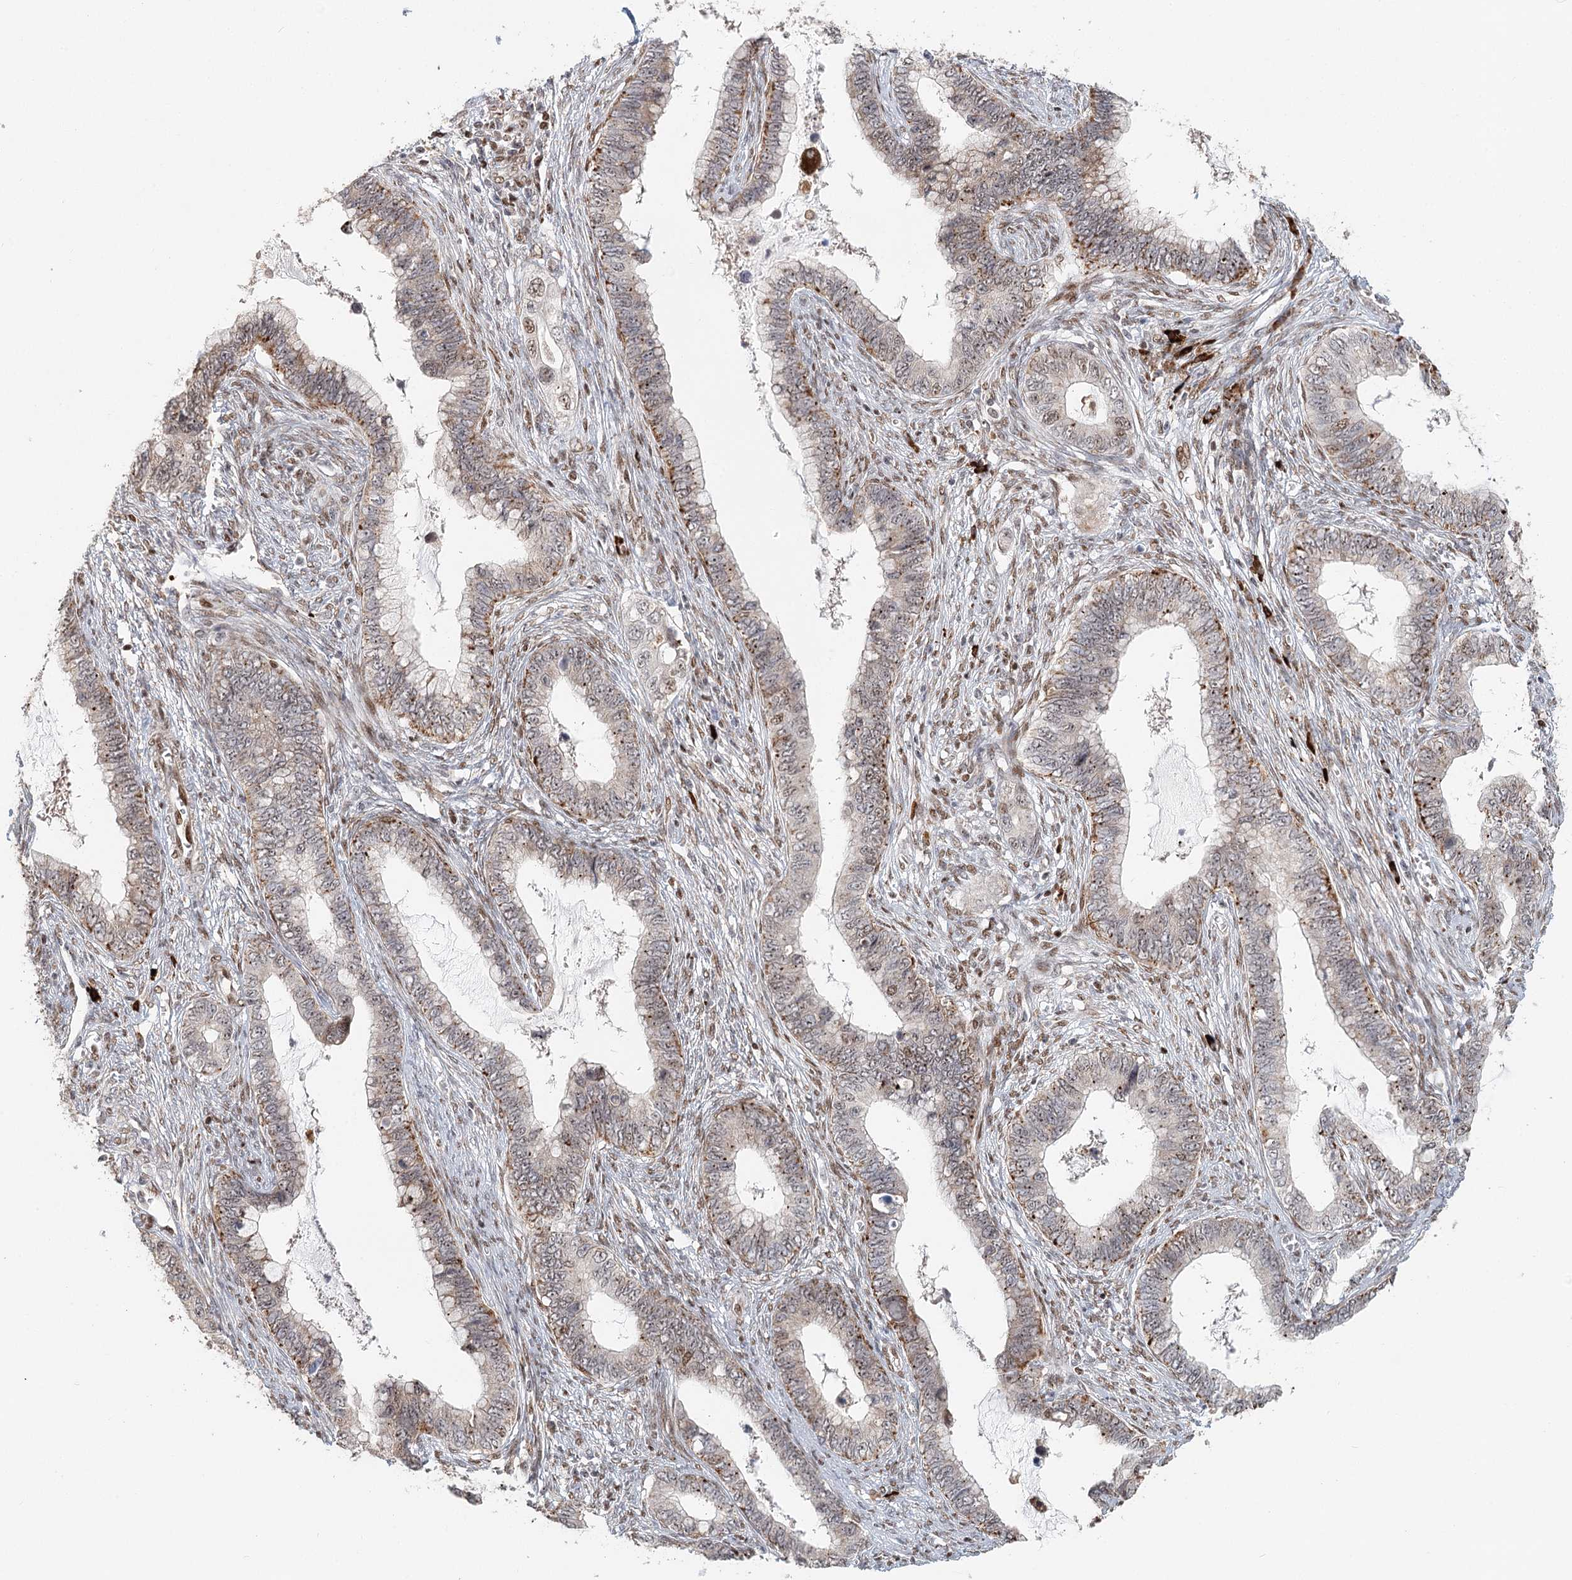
{"staining": {"intensity": "weak", "quantity": "25%-75%", "location": "cytoplasmic/membranous,nuclear"}, "tissue": "cervical cancer", "cell_type": "Tumor cells", "image_type": "cancer", "snomed": [{"axis": "morphology", "description": "Adenocarcinoma, NOS"}, {"axis": "topography", "description": "Cervix"}], "caption": "Immunohistochemical staining of cervical adenocarcinoma shows weak cytoplasmic/membranous and nuclear protein expression in approximately 25%-75% of tumor cells.", "gene": "BNIP5", "patient": {"sex": "female", "age": 44}}